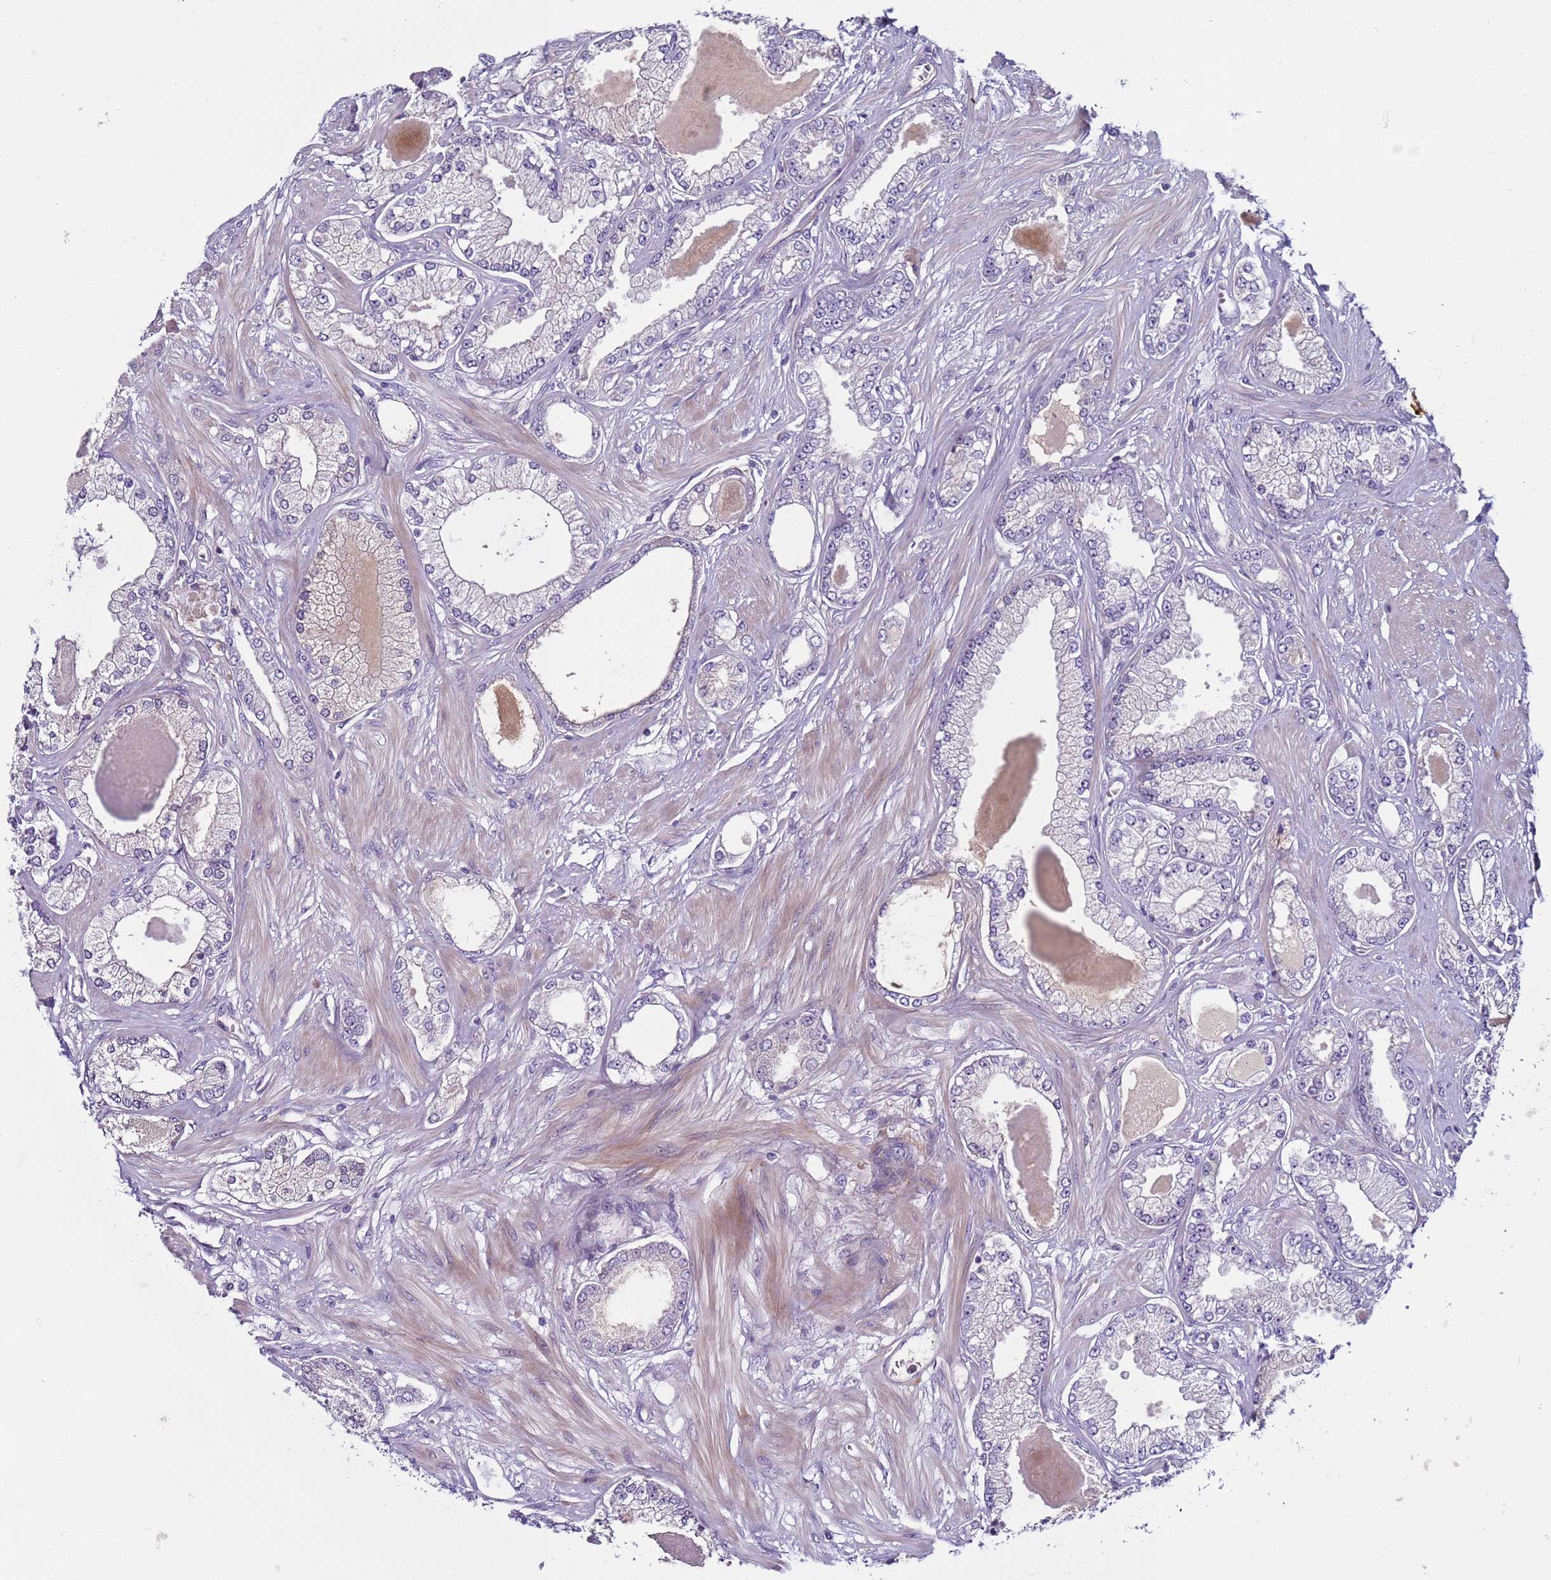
{"staining": {"intensity": "negative", "quantity": "none", "location": "none"}, "tissue": "prostate cancer", "cell_type": "Tumor cells", "image_type": "cancer", "snomed": [{"axis": "morphology", "description": "Adenocarcinoma, Low grade"}, {"axis": "topography", "description": "Prostate"}], "caption": "Tumor cells show no significant protein expression in low-grade adenocarcinoma (prostate).", "gene": "TRIM51", "patient": {"sex": "male", "age": 64}}